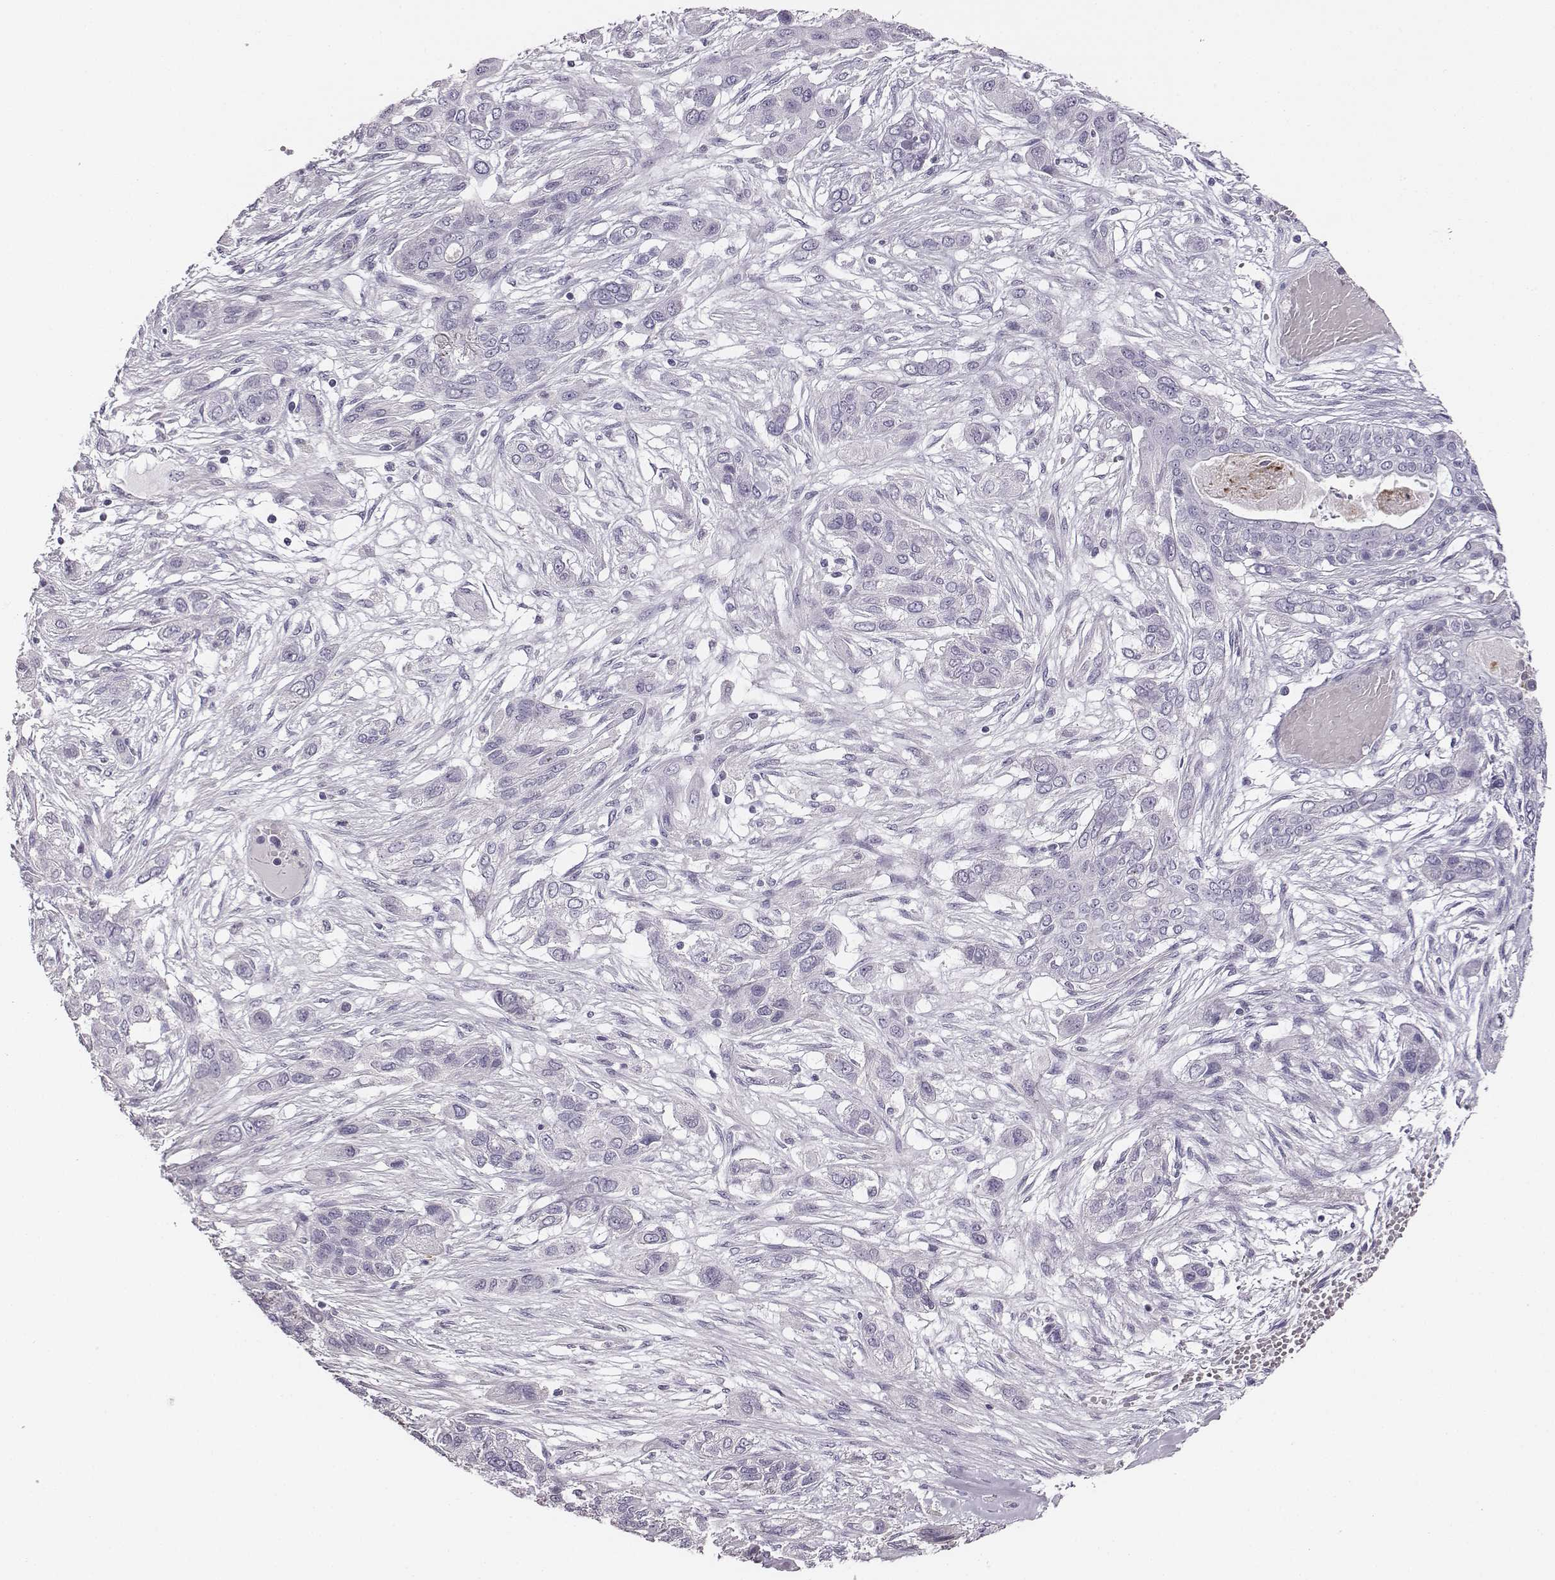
{"staining": {"intensity": "negative", "quantity": "none", "location": "none"}, "tissue": "lung cancer", "cell_type": "Tumor cells", "image_type": "cancer", "snomed": [{"axis": "morphology", "description": "Squamous cell carcinoma, NOS"}, {"axis": "topography", "description": "Lung"}], "caption": "An immunohistochemistry (IHC) photomicrograph of lung cancer (squamous cell carcinoma) is shown. There is no staining in tumor cells of lung cancer (squamous cell carcinoma). (Immunohistochemistry (ihc), brightfield microscopy, high magnification).", "gene": "ADAM7", "patient": {"sex": "female", "age": 70}}